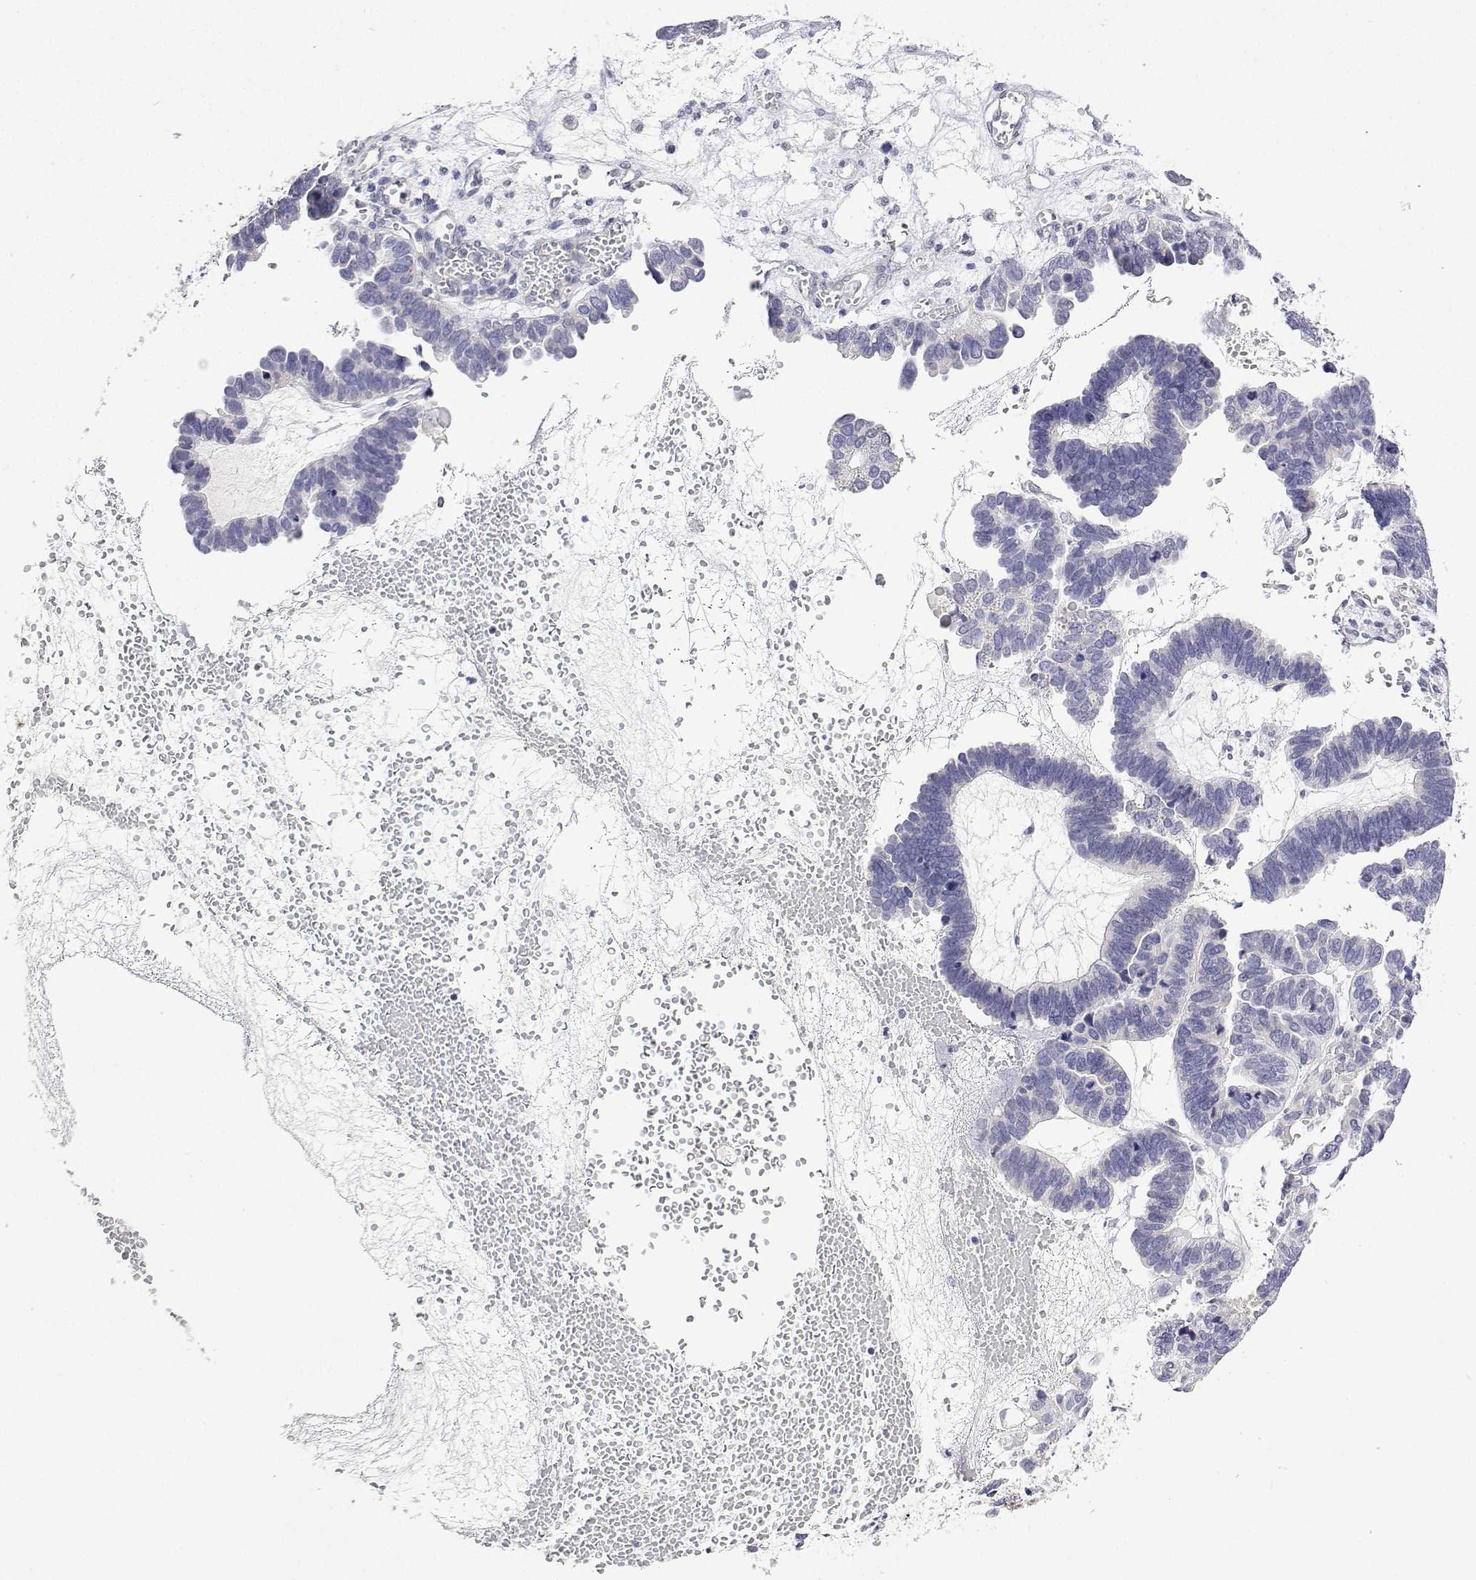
{"staining": {"intensity": "negative", "quantity": "none", "location": "none"}, "tissue": "ovarian cancer", "cell_type": "Tumor cells", "image_type": "cancer", "snomed": [{"axis": "morphology", "description": "Cystadenocarcinoma, serous, NOS"}, {"axis": "topography", "description": "Ovary"}], "caption": "DAB (3,3'-diaminobenzidine) immunohistochemical staining of human ovarian cancer (serous cystadenocarcinoma) exhibits no significant positivity in tumor cells.", "gene": "PLCB1", "patient": {"sex": "female", "age": 51}}